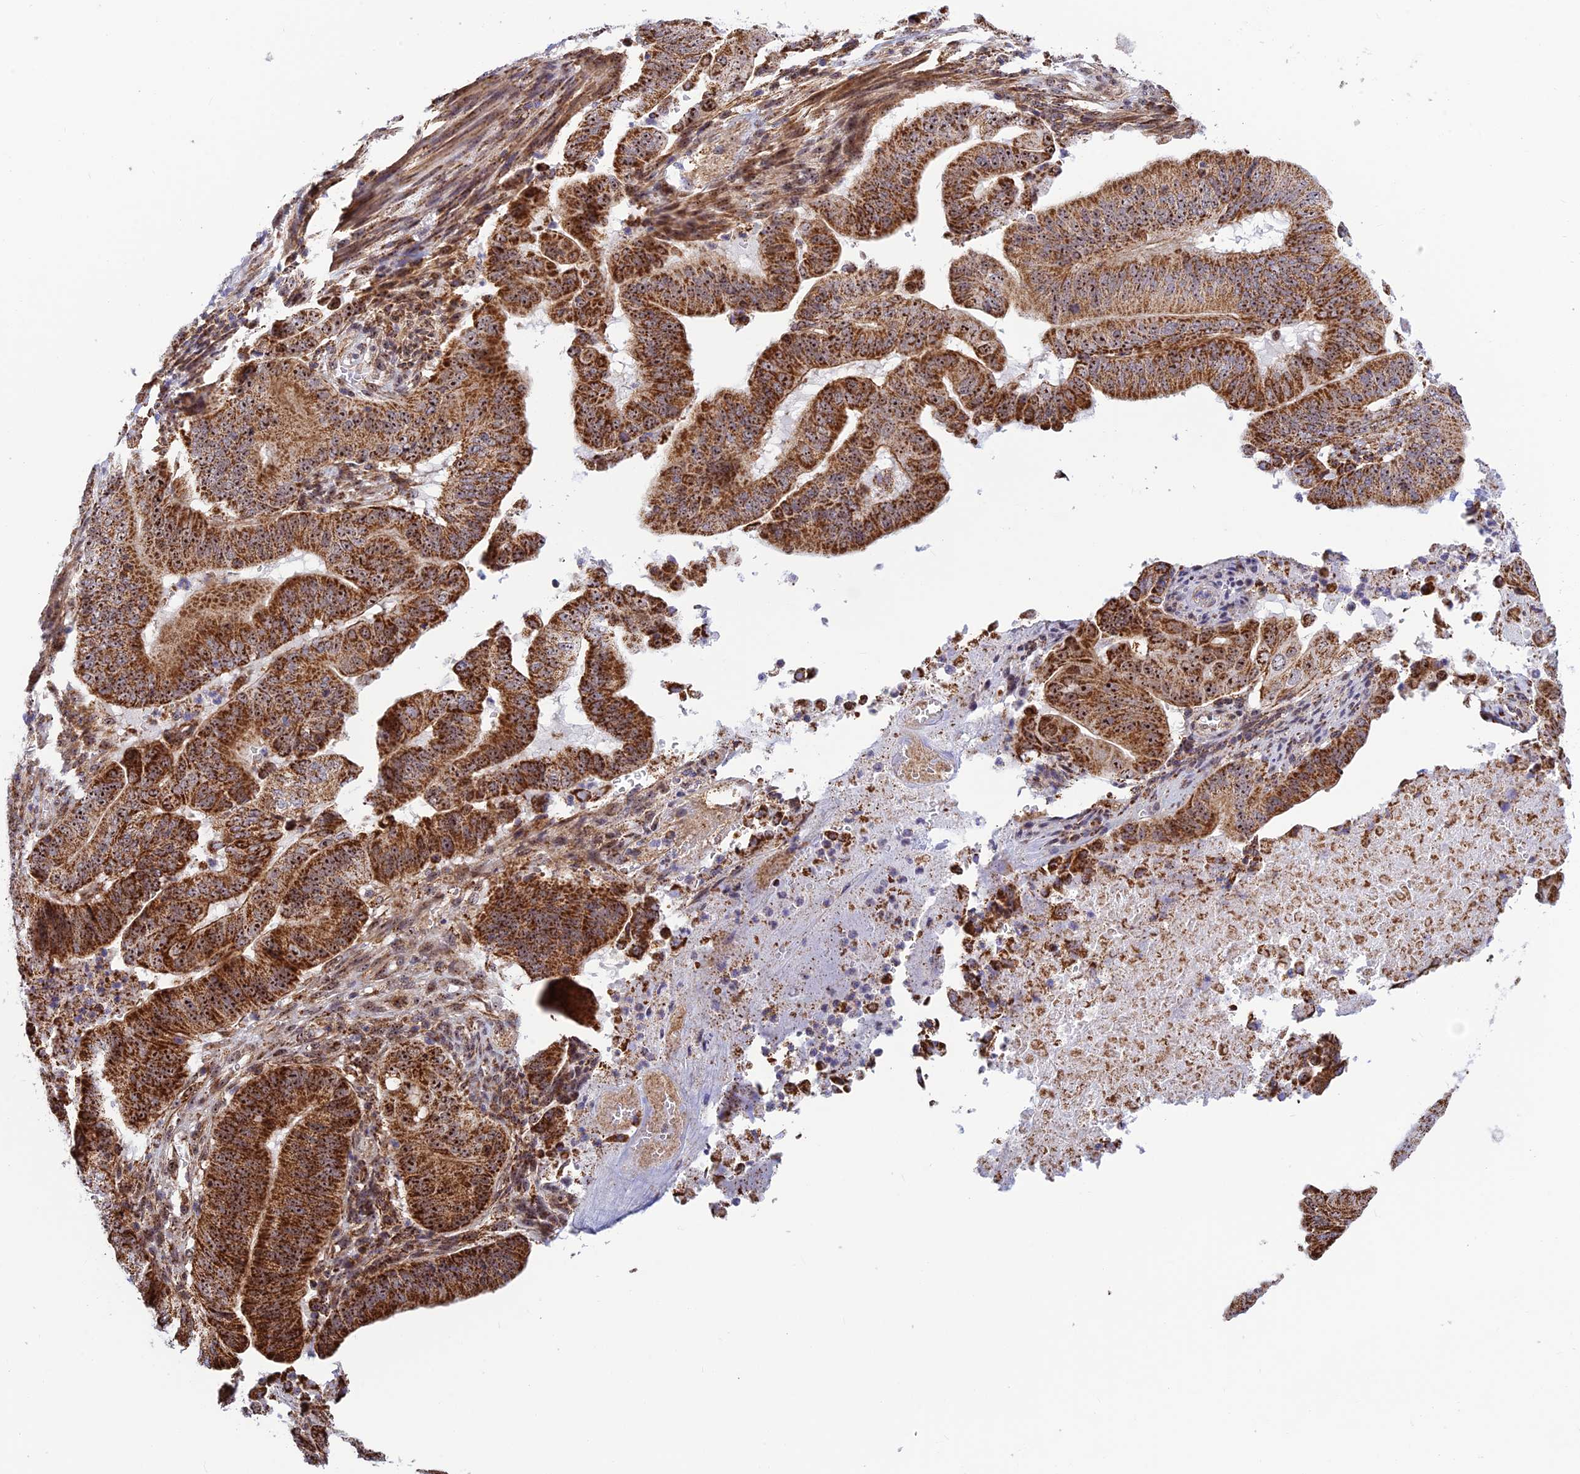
{"staining": {"intensity": "strong", "quantity": ">75%", "location": "cytoplasmic/membranous,nuclear"}, "tissue": "pancreatic cancer", "cell_type": "Tumor cells", "image_type": "cancer", "snomed": [{"axis": "morphology", "description": "Adenocarcinoma, NOS"}, {"axis": "topography", "description": "Pancreas"}], "caption": "Pancreatic cancer stained with DAB IHC shows high levels of strong cytoplasmic/membranous and nuclear positivity in about >75% of tumor cells.", "gene": "POLR1G", "patient": {"sex": "female", "age": 77}}